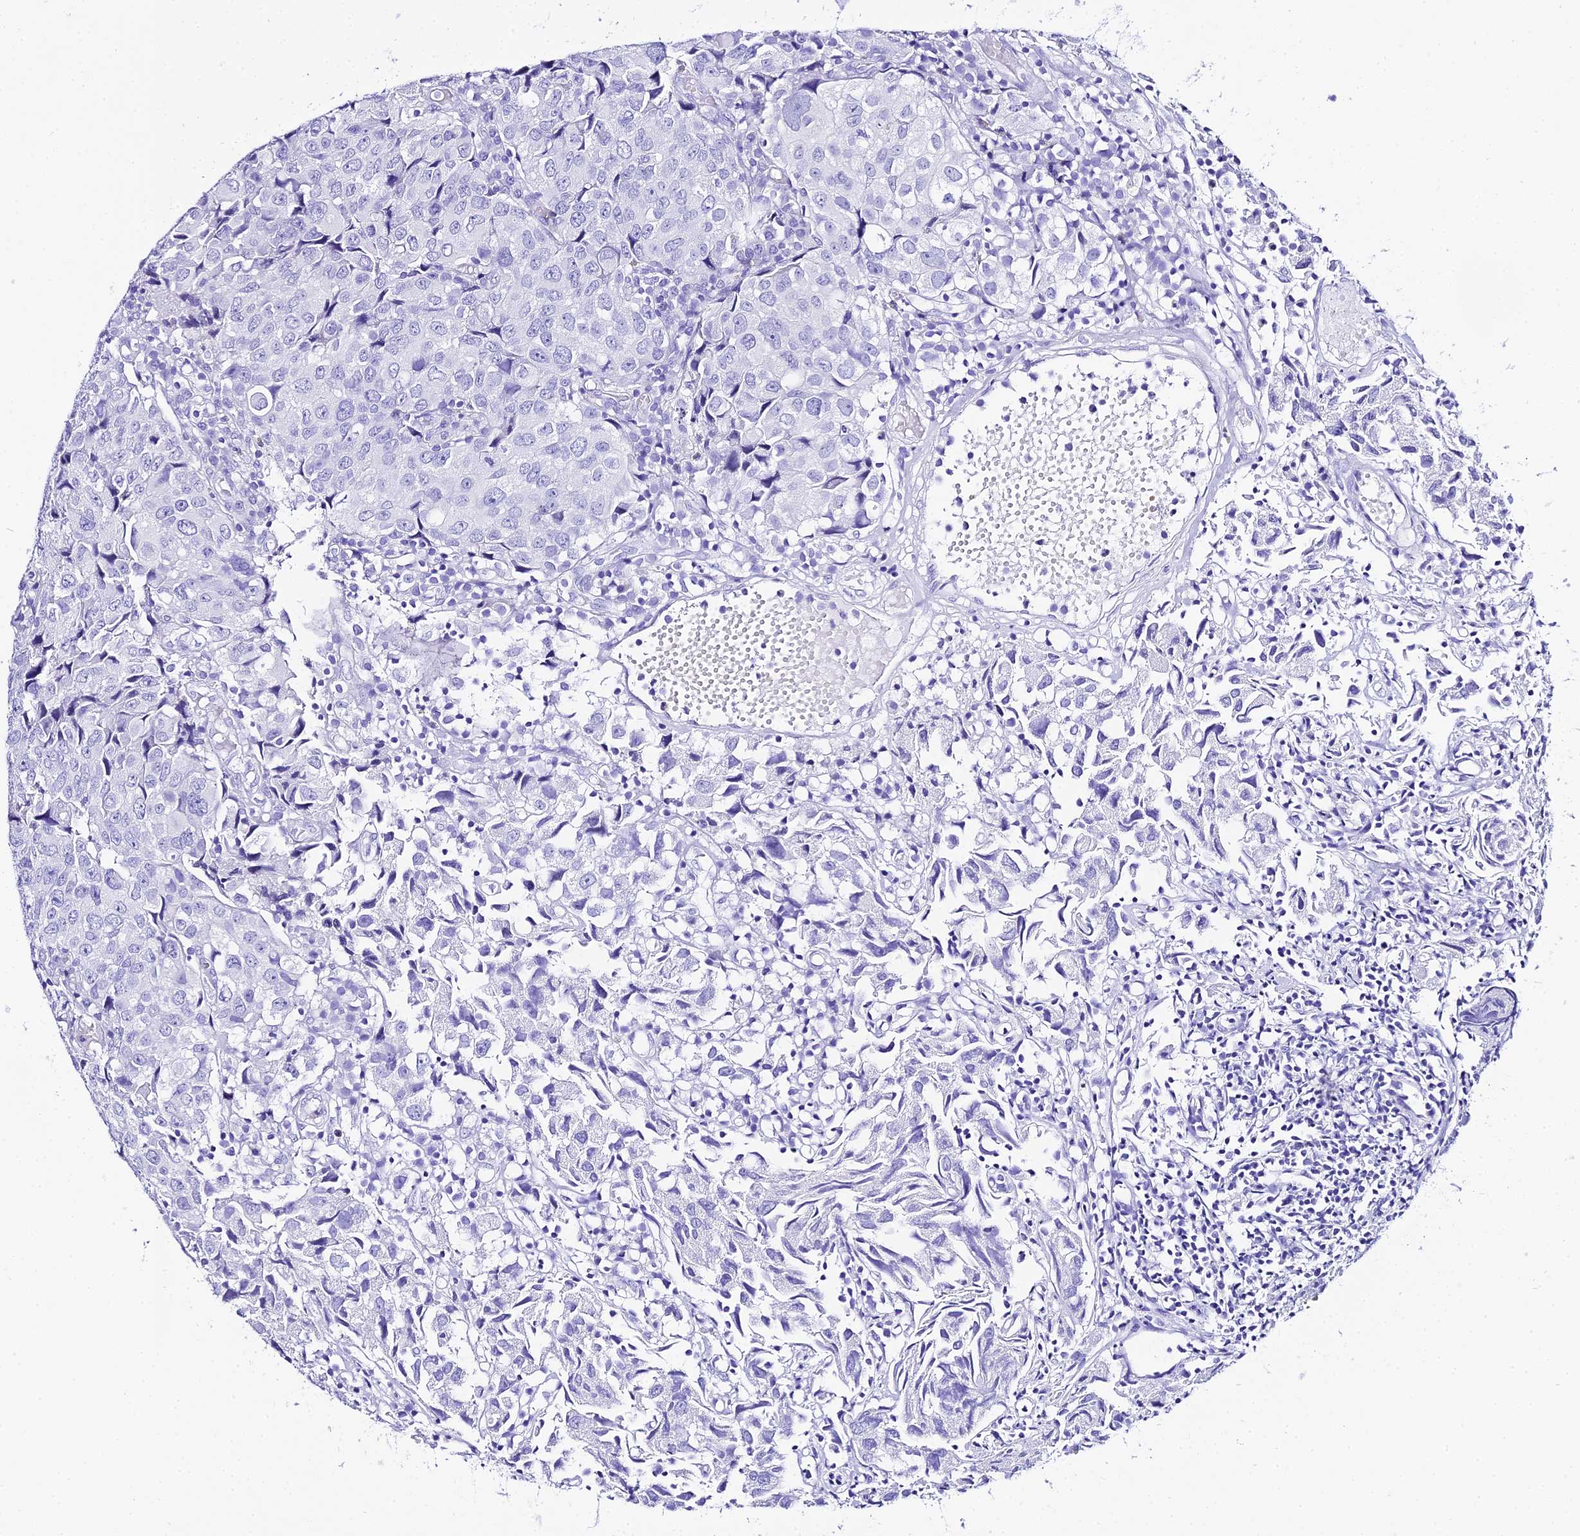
{"staining": {"intensity": "negative", "quantity": "none", "location": "none"}, "tissue": "urothelial cancer", "cell_type": "Tumor cells", "image_type": "cancer", "snomed": [{"axis": "morphology", "description": "Urothelial carcinoma, High grade"}, {"axis": "topography", "description": "Urinary bladder"}], "caption": "An image of urothelial cancer stained for a protein displays no brown staining in tumor cells.", "gene": "TRMT44", "patient": {"sex": "female", "age": 75}}